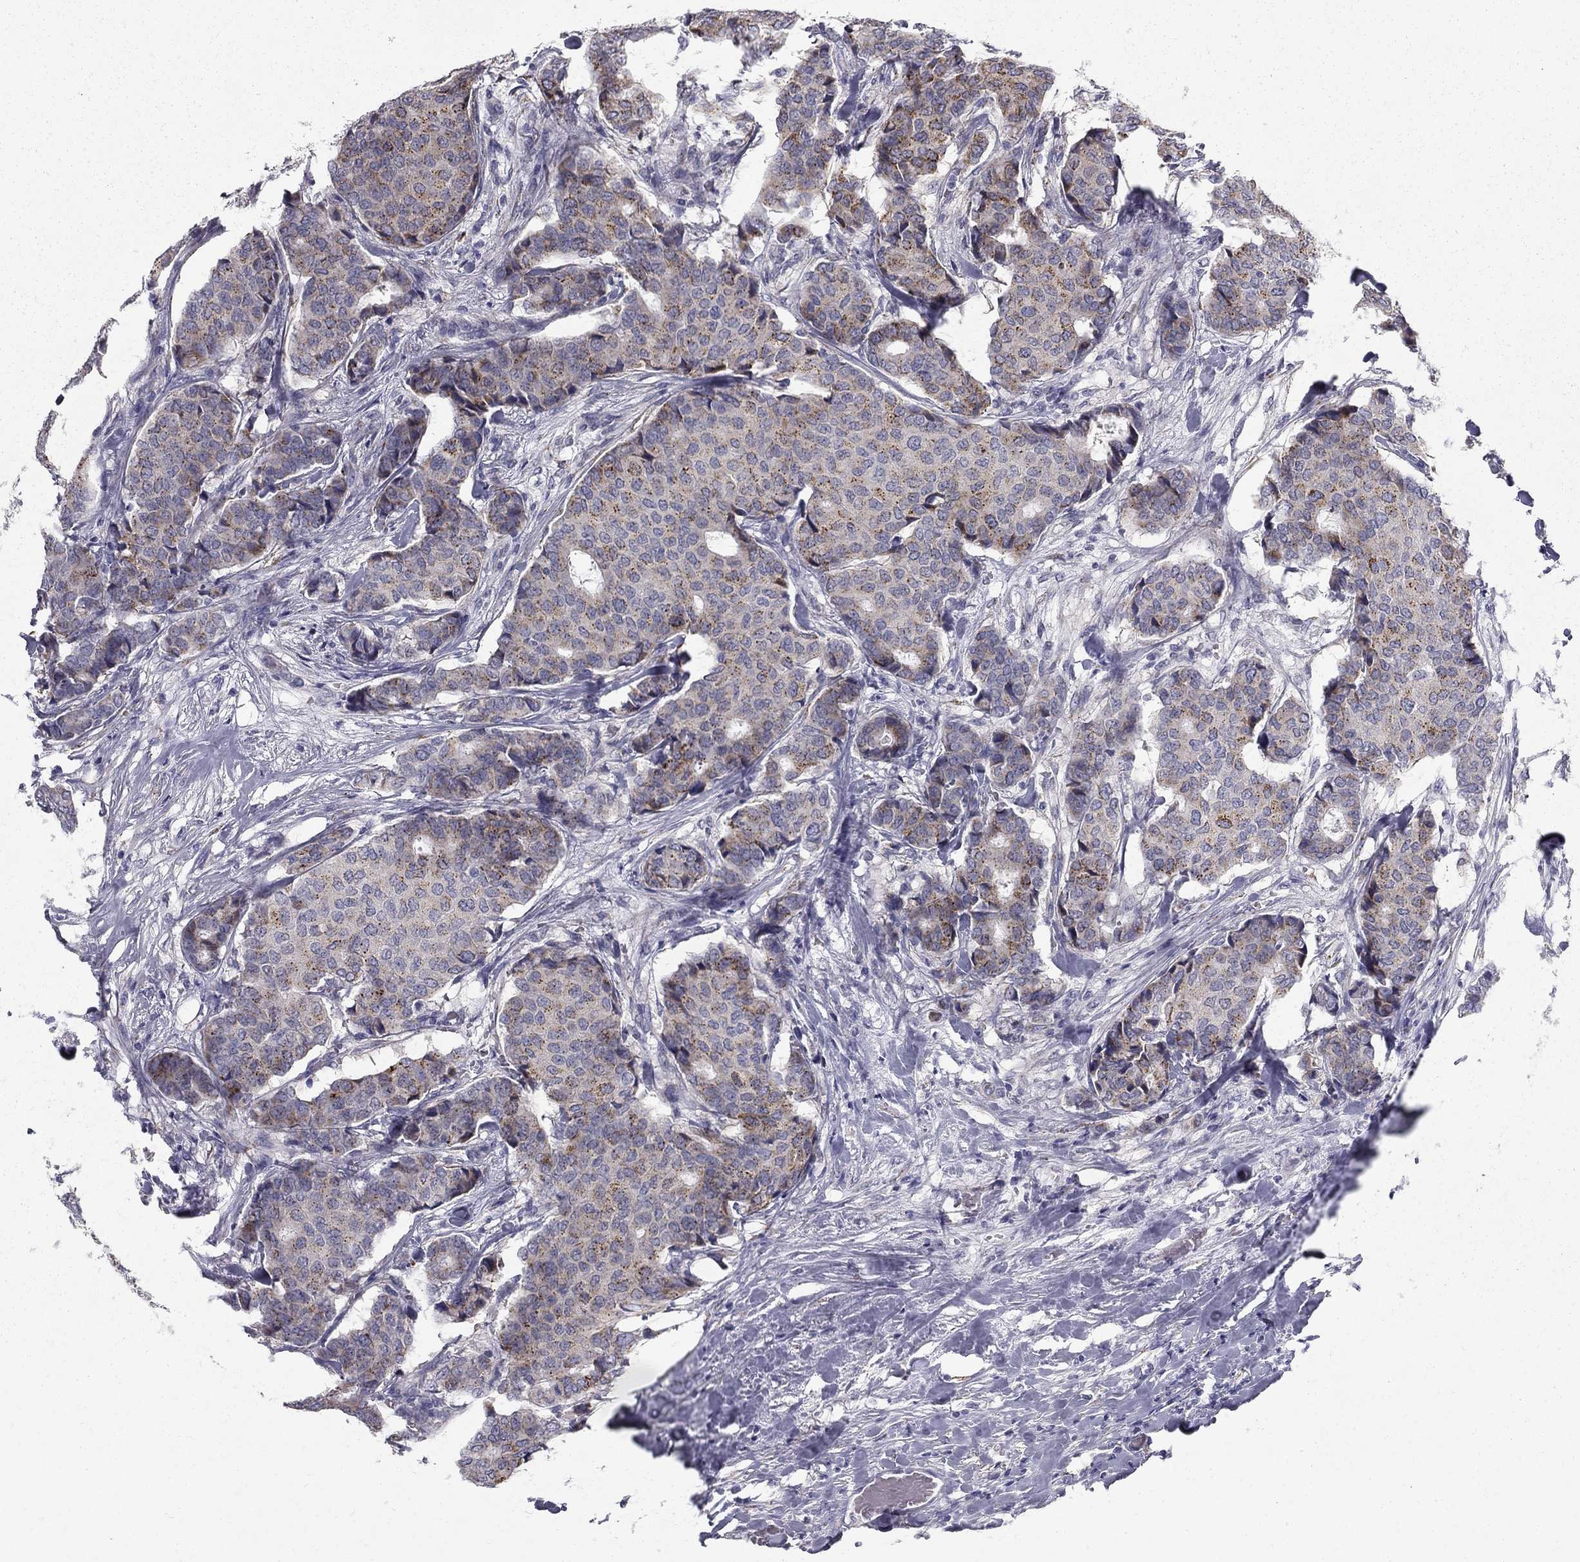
{"staining": {"intensity": "strong", "quantity": "<25%", "location": "cytoplasmic/membranous"}, "tissue": "breast cancer", "cell_type": "Tumor cells", "image_type": "cancer", "snomed": [{"axis": "morphology", "description": "Duct carcinoma"}, {"axis": "topography", "description": "Breast"}], "caption": "Human breast cancer (intraductal carcinoma) stained with a protein marker displays strong staining in tumor cells.", "gene": "CLIC6", "patient": {"sex": "female", "age": 75}}